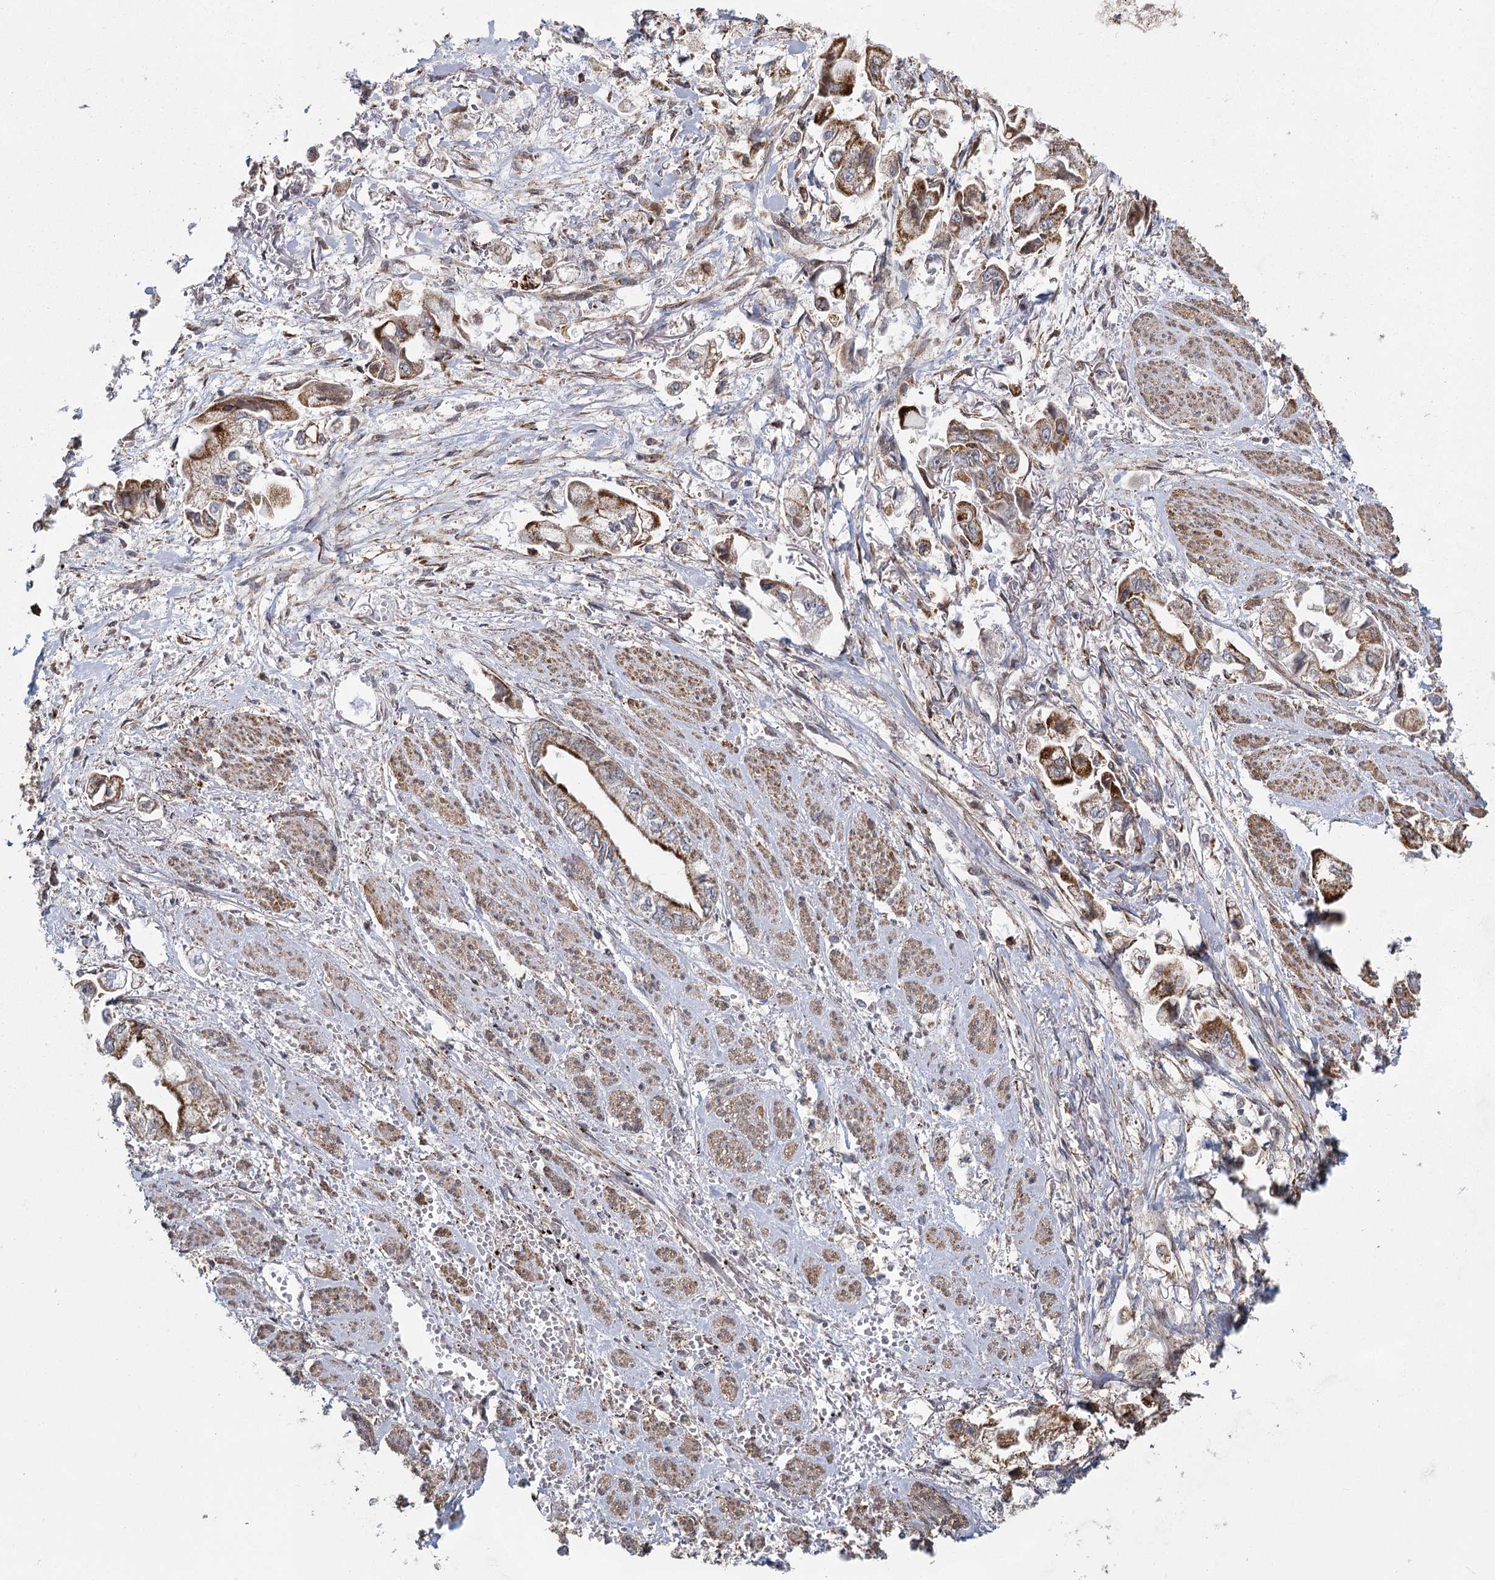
{"staining": {"intensity": "moderate", "quantity": ">75%", "location": "cytoplasmic/membranous"}, "tissue": "stomach cancer", "cell_type": "Tumor cells", "image_type": "cancer", "snomed": [{"axis": "morphology", "description": "Adenocarcinoma, NOS"}, {"axis": "topography", "description": "Stomach"}], "caption": "High-magnification brightfield microscopy of stomach adenocarcinoma stained with DAB (3,3'-diaminobenzidine) (brown) and counterstained with hematoxylin (blue). tumor cells exhibit moderate cytoplasmic/membranous staining is seen in about>75% of cells.", "gene": "ZCCHC24", "patient": {"sex": "male", "age": 62}}